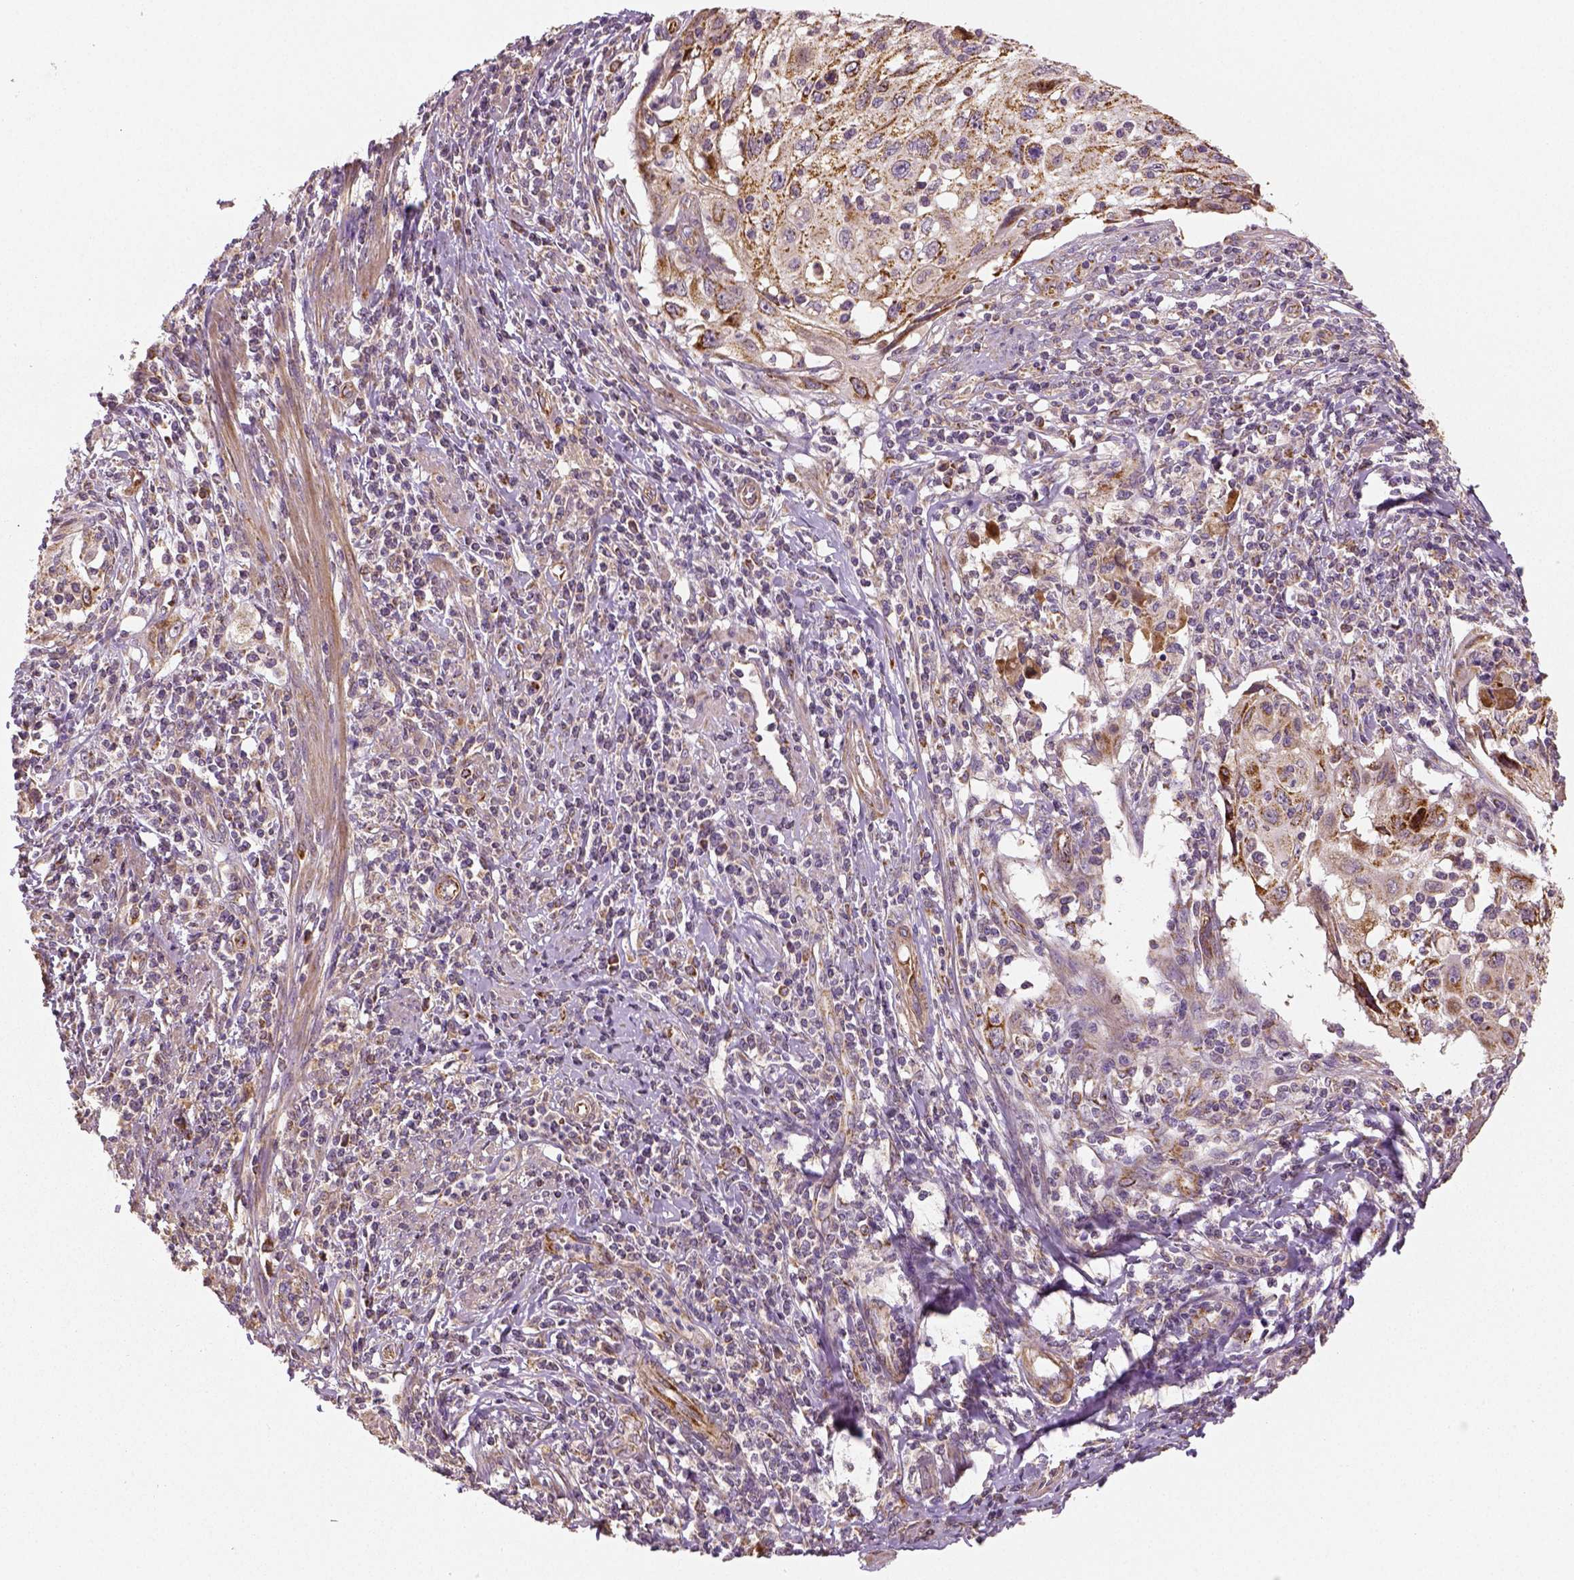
{"staining": {"intensity": "moderate", "quantity": ">75%", "location": "cytoplasmic/membranous"}, "tissue": "cervical cancer", "cell_type": "Tumor cells", "image_type": "cancer", "snomed": [{"axis": "morphology", "description": "Squamous cell carcinoma, NOS"}, {"axis": "topography", "description": "Cervix"}], "caption": "Immunohistochemical staining of human cervical cancer reveals medium levels of moderate cytoplasmic/membranous protein positivity in approximately >75% of tumor cells. Using DAB (brown) and hematoxylin (blue) stains, captured at high magnification using brightfield microscopy.", "gene": "PGAM5", "patient": {"sex": "female", "age": 70}}